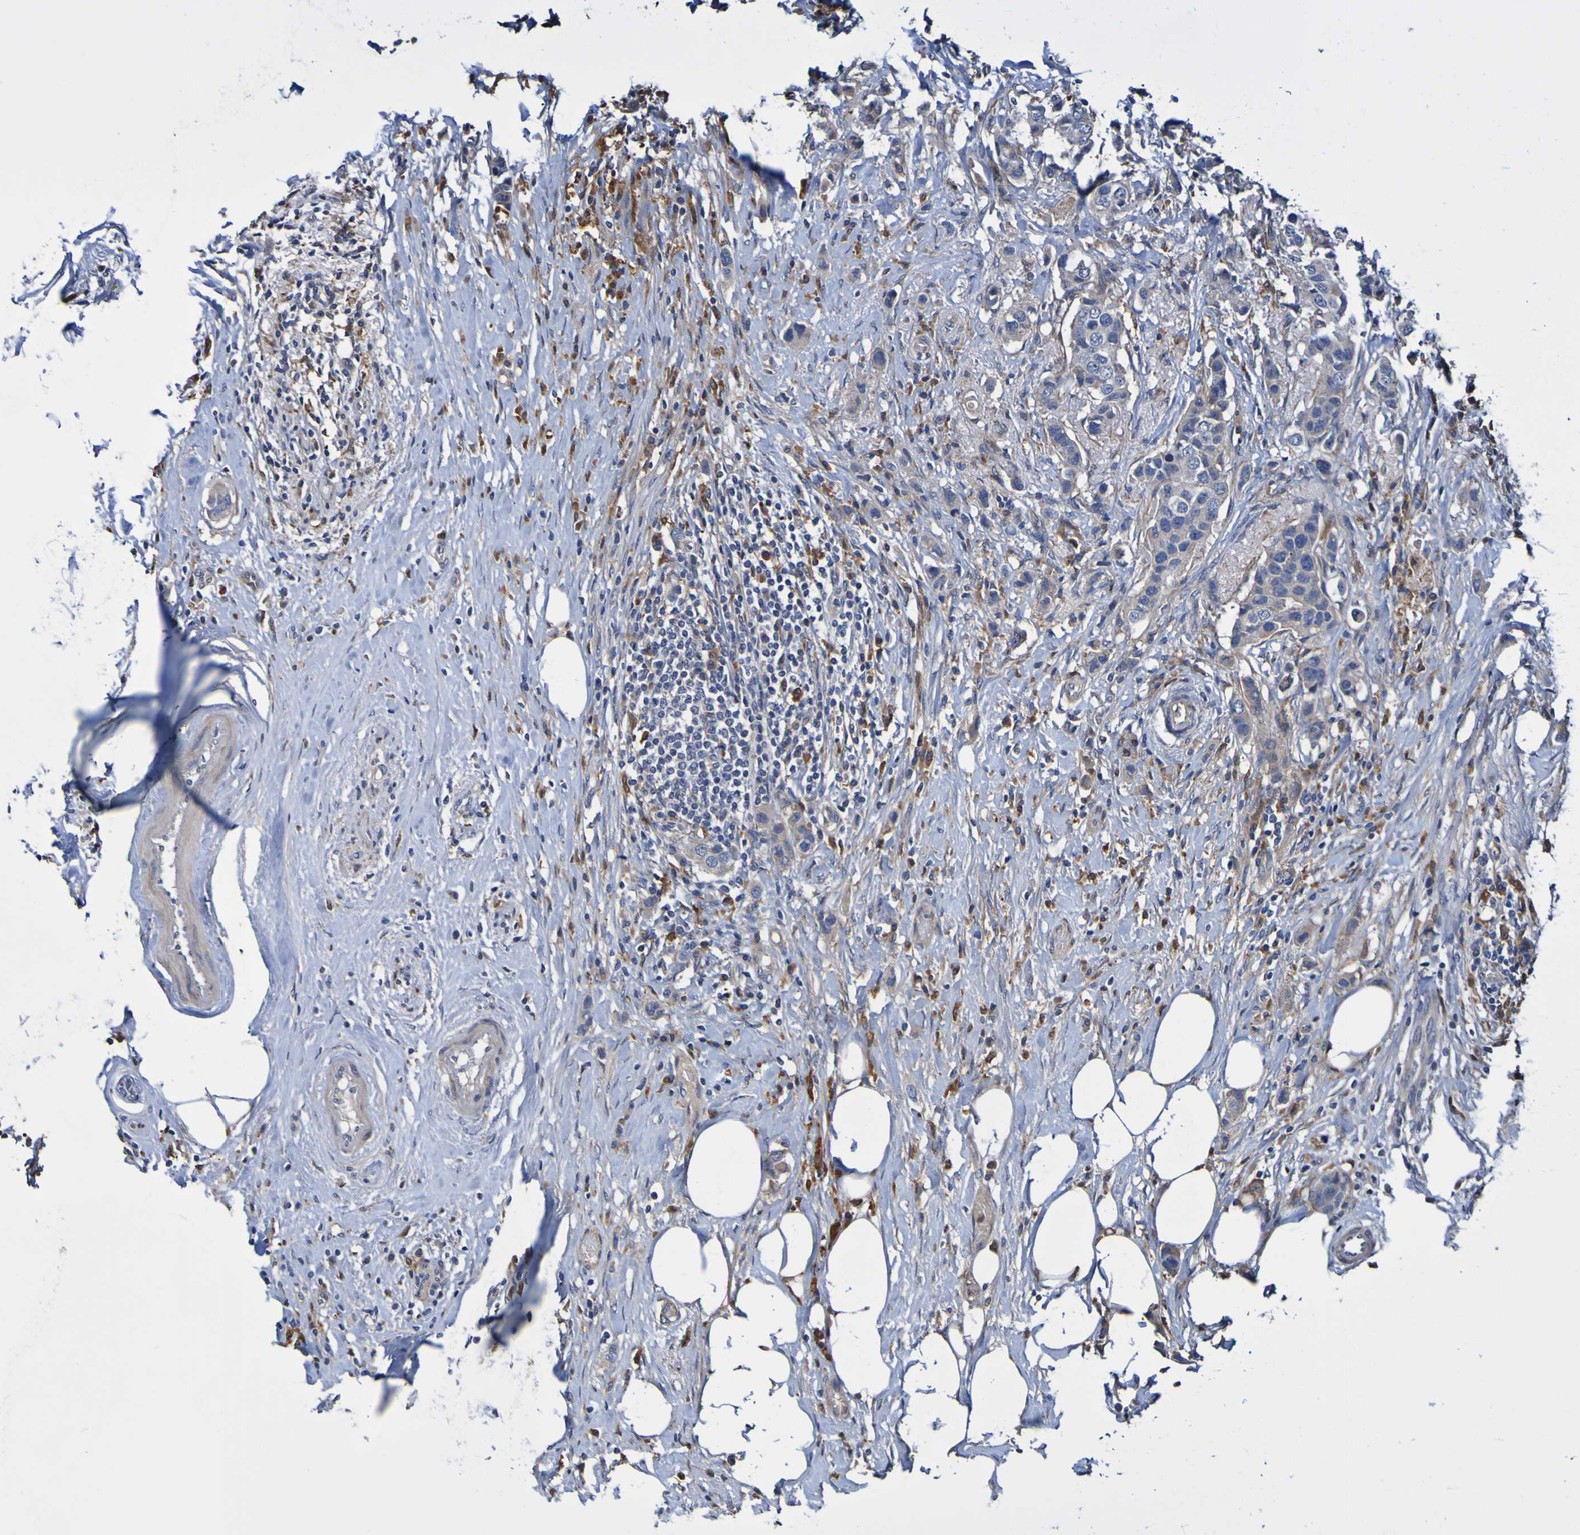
{"staining": {"intensity": "weak", "quantity": ">75%", "location": "cytoplasmic/membranous"}, "tissue": "breast cancer", "cell_type": "Tumor cells", "image_type": "cancer", "snomed": [{"axis": "morphology", "description": "Normal tissue, NOS"}, {"axis": "morphology", "description": "Duct carcinoma"}, {"axis": "topography", "description": "Breast"}], "caption": "Human breast cancer stained with a protein marker displays weak staining in tumor cells.", "gene": "METAP2", "patient": {"sex": "female", "age": 50}}